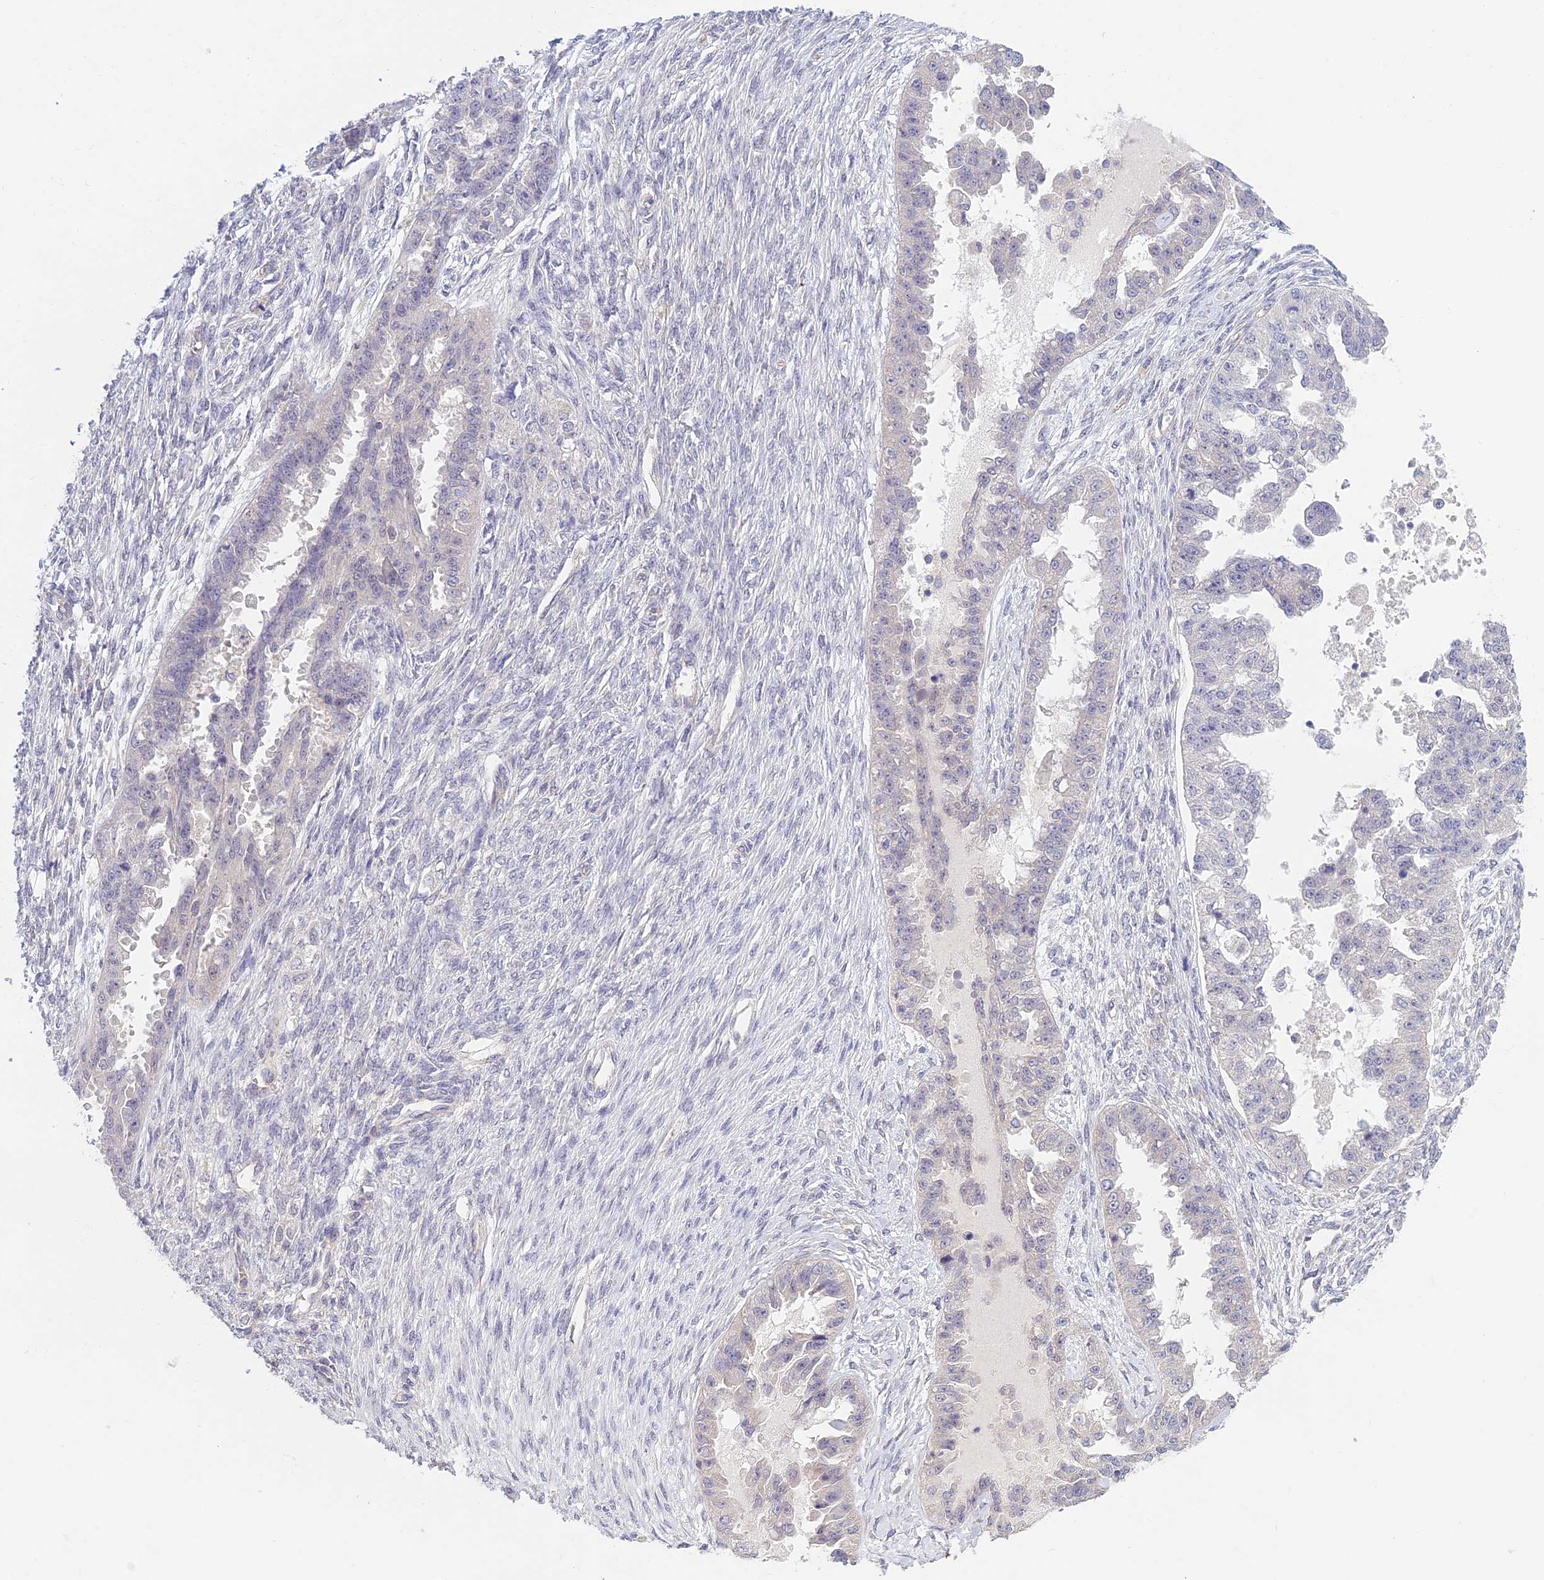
{"staining": {"intensity": "negative", "quantity": "none", "location": "none"}, "tissue": "ovarian cancer", "cell_type": "Tumor cells", "image_type": "cancer", "snomed": [{"axis": "morphology", "description": "Cystadenocarcinoma, serous, NOS"}, {"axis": "topography", "description": "Ovary"}], "caption": "Tumor cells show no significant staining in serous cystadenocarcinoma (ovarian). (DAB IHC visualized using brightfield microscopy, high magnification).", "gene": "METTL26", "patient": {"sex": "female", "age": 58}}